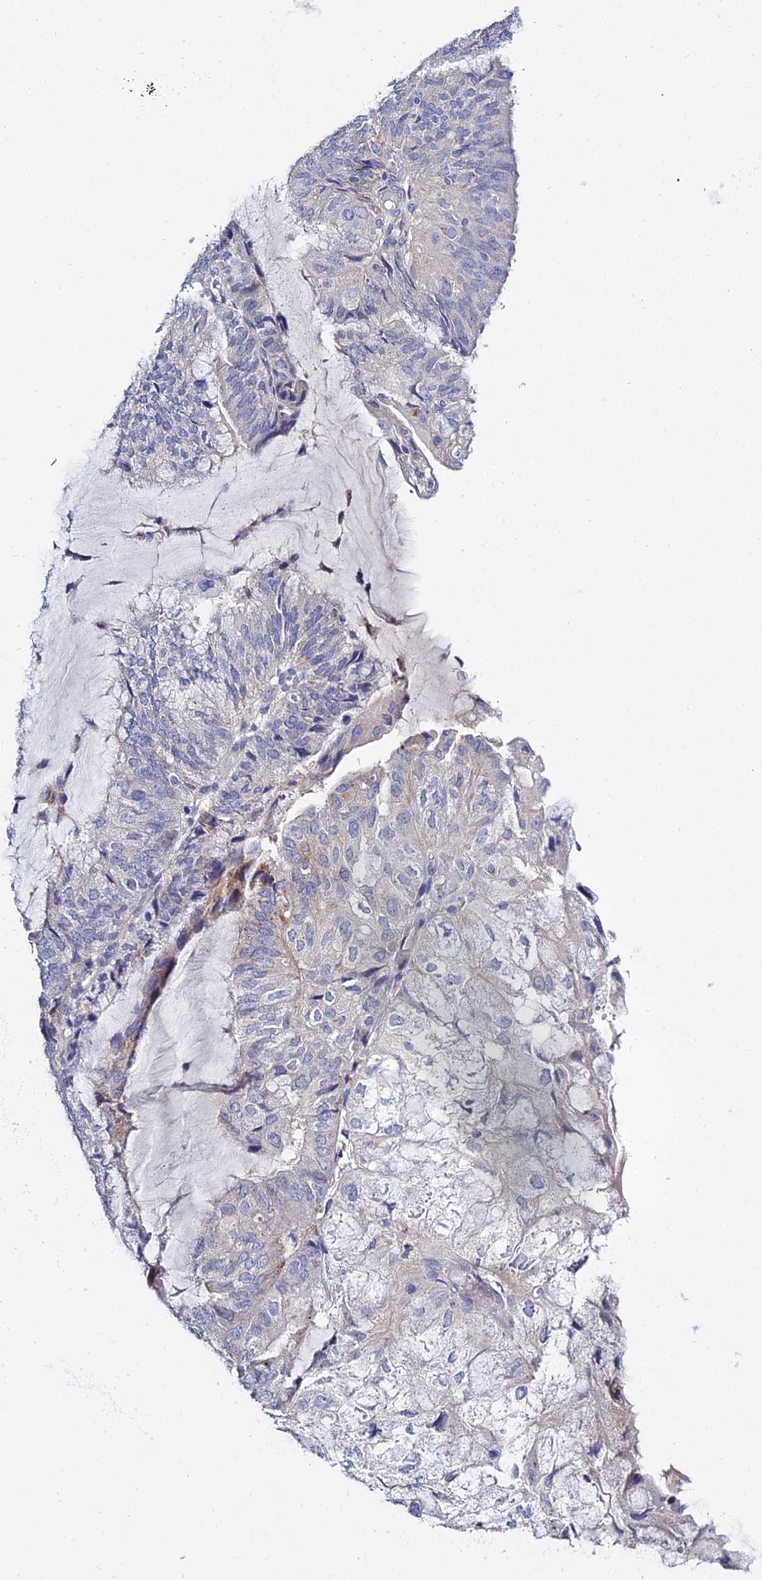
{"staining": {"intensity": "negative", "quantity": "none", "location": "none"}, "tissue": "endometrial cancer", "cell_type": "Tumor cells", "image_type": "cancer", "snomed": [{"axis": "morphology", "description": "Adenocarcinoma, NOS"}, {"axis": "topography", "description": "Endometrium"}], "caption": "A micrograph of human endometrial cancer is negative for staining in tumor cells.", "gene": "APOBEC3H", "patient": {"sex": "female", "age": 81}}